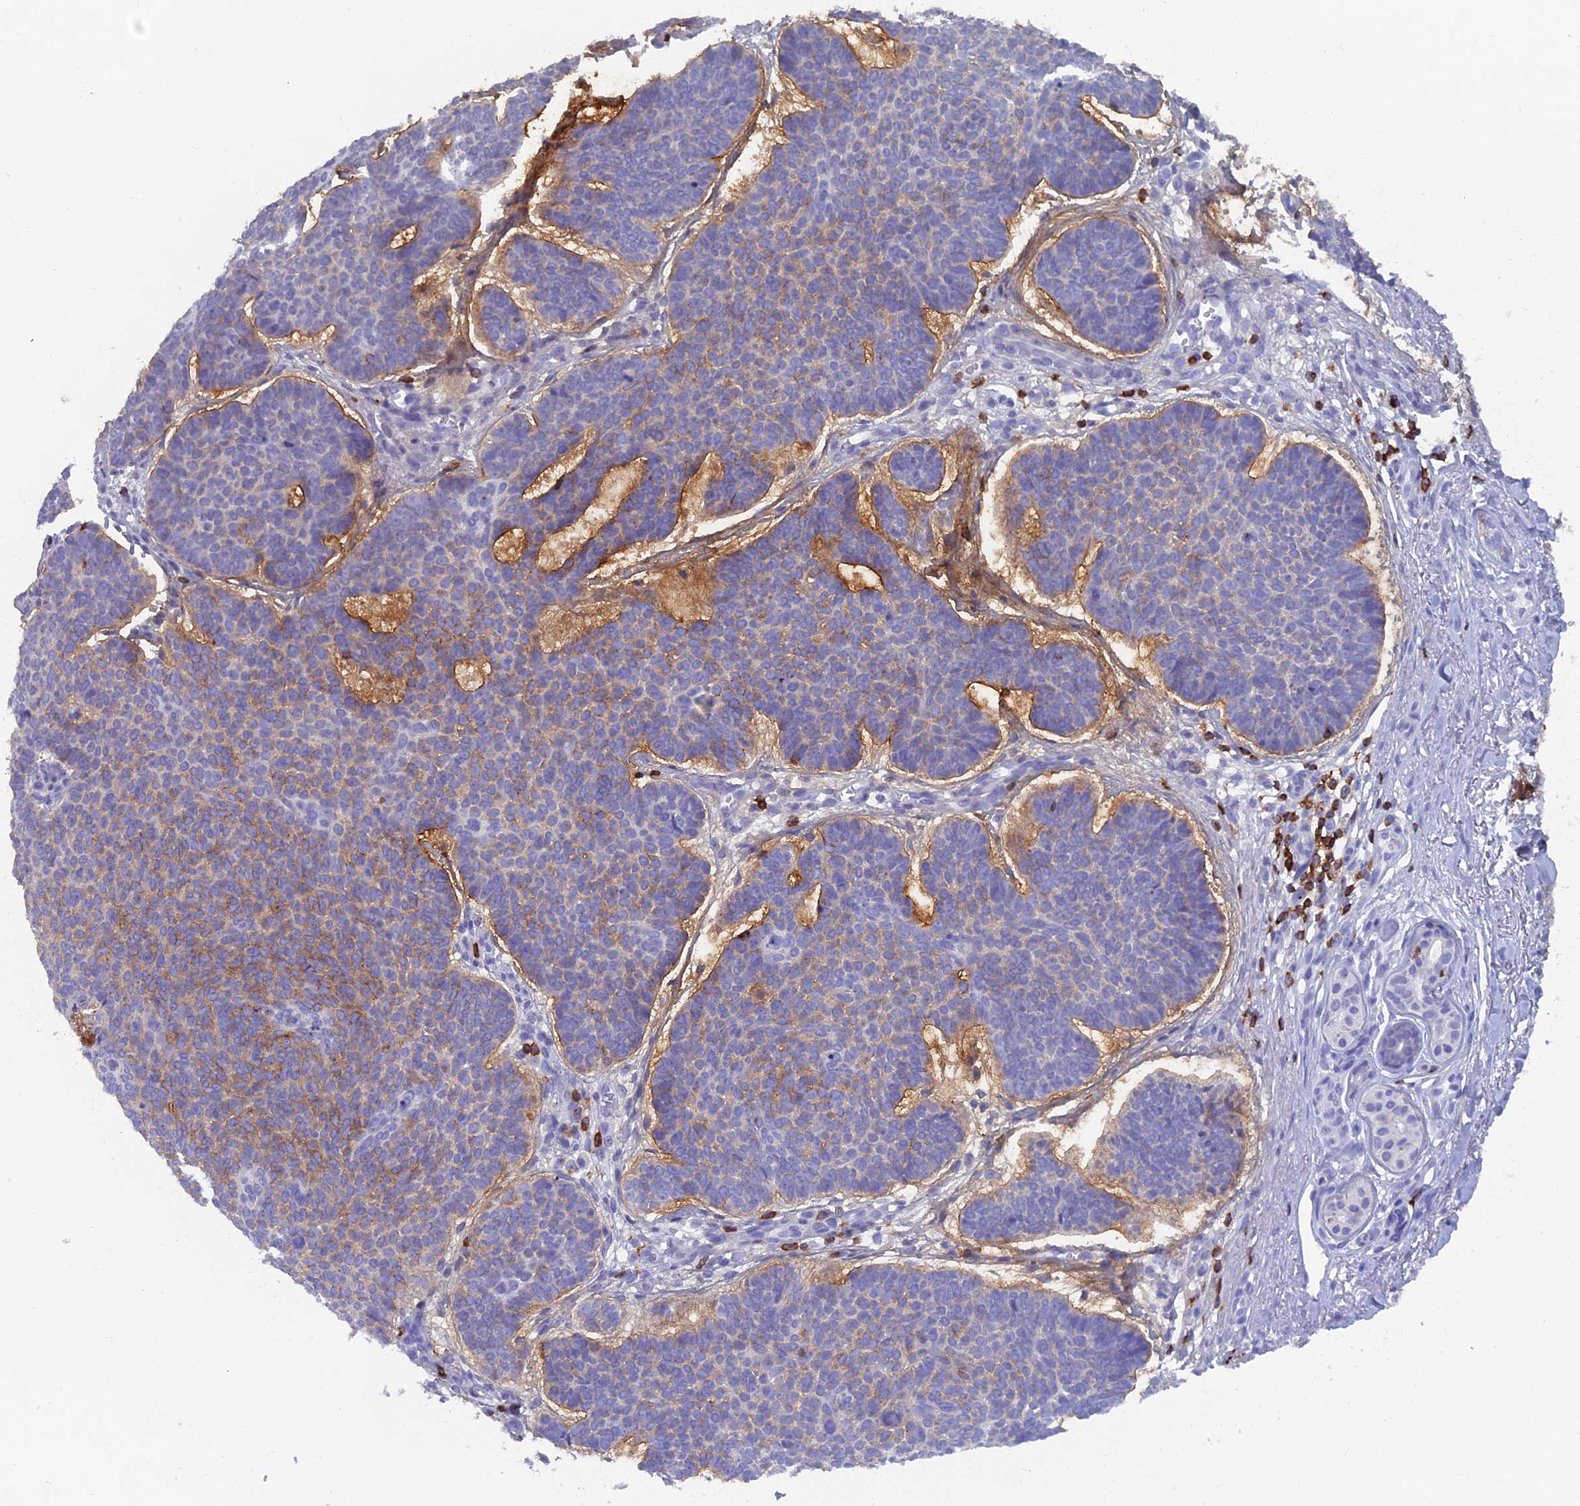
{"staining": {"intensity": "negative", "quantity": "none", "location": "none"}, "tissue": "skin cancer", "cell_type": "Tumor cells", "image_type": "cancer", "snomed": [{"axis": "morphology", "description": "Basal cell carcinoma"}, {"axis": "topography", "description": "Skin"}], "caption": "Skin basal cell carcinoma stained for a protein using IHC demonstrates no expression tumor cells.", "gene": "ABI3BP", "patient": {"sex": "female", "age": 74}}